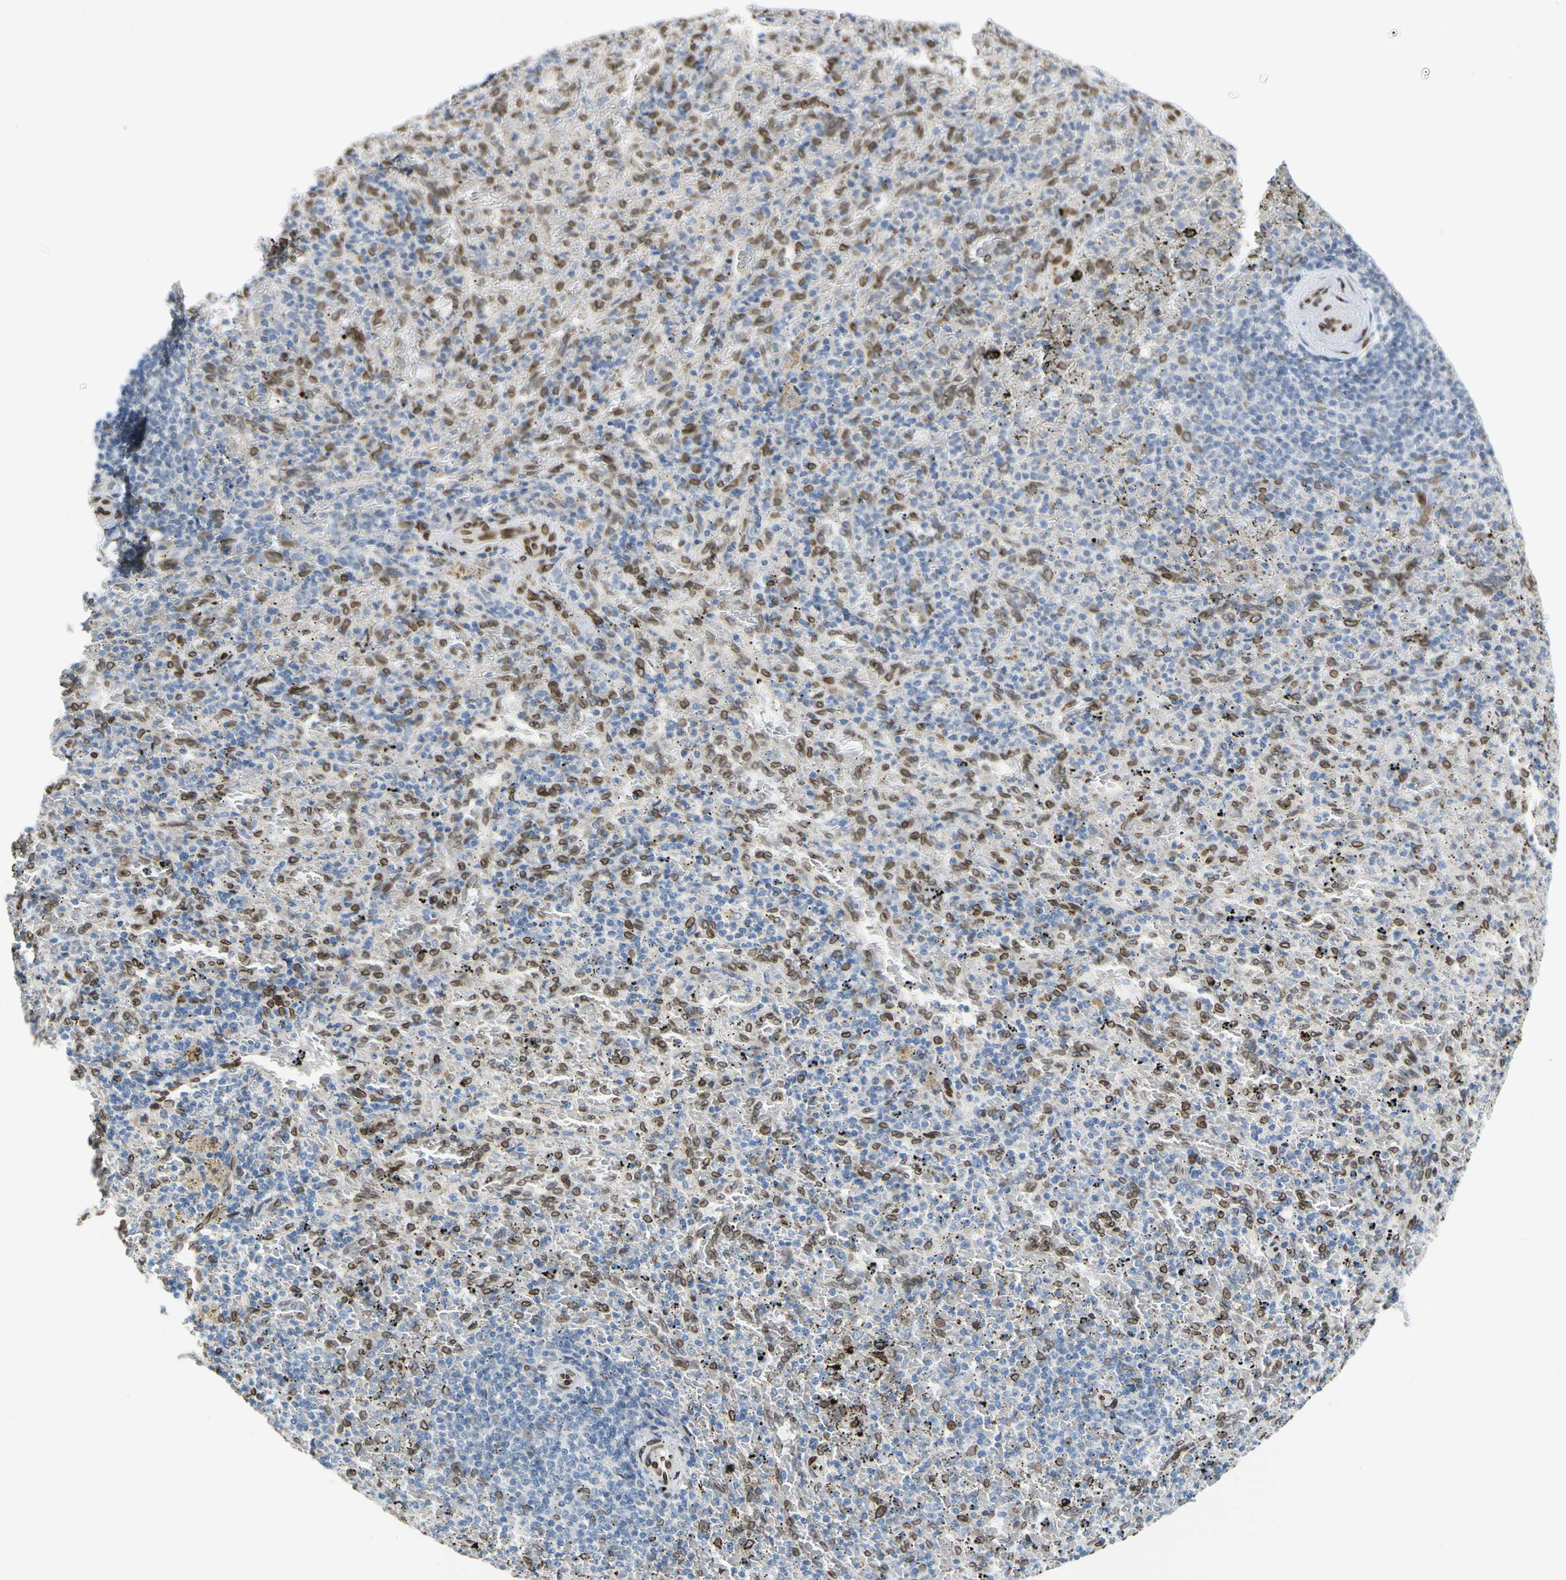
{"staining": {"intensity": "moderate", "quantity": "<25%", "location": "cytoplasmic/membranous,nuclear"}, "tissue": "spleen", "cell_type": "Cells in red pulp", "image_type": "normal", "snomed": [{"axis": "morphology", "description": "Normal tissue, NOS"}, {"axis": "topography", "description": "Spleen"}], "caption": "Immunohistochemistry photomicrograph of normal spleen stained for a protein (brown), which demonstrates low levels of moderate cytoplasmic/membranous,nuclear positivity in about <25% of cells in red pulp.", "gene": "SUN1", "patient": {"sex": "female", "age": 43}}